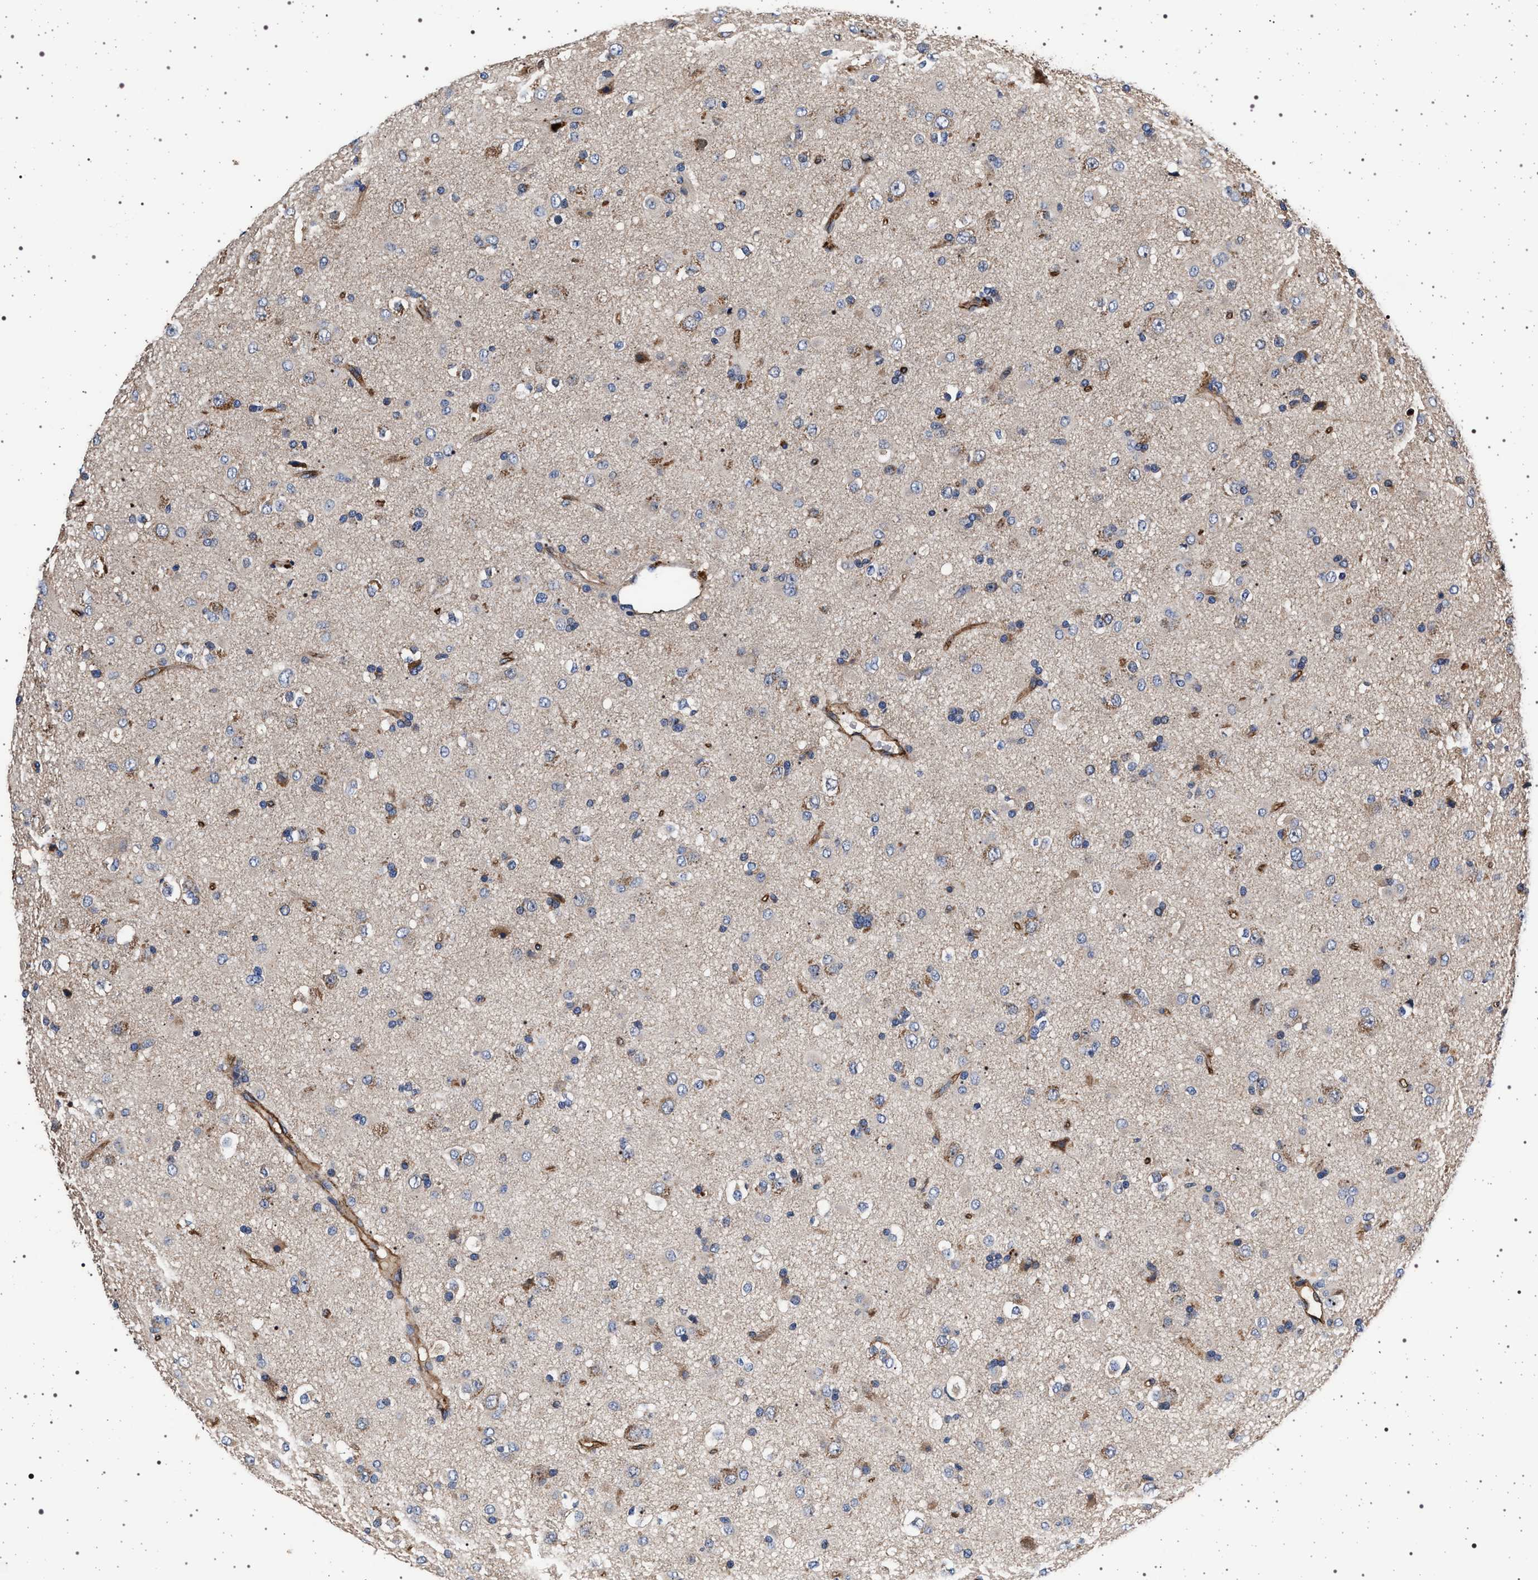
{"staining": {"intensity": "weak", "quantity": "<25%", "location": "cytoplasmic/membranous"}, "tissue": "glioma", "cell_type": "Tumor cells", "image_type": "cancer", "snomed": [{"axis": "morphology", "description": "Glioma, malignant, Low grade"}, {"axis": "topography", "description": "Brain"}], "caption": "An immunohistochemistry photomicrograph of glioma is shown. There is no staining in tumor cells of glioma. Nuclei are stained in blue.", "gene": "MAP3K2", "patient": {"sex": "male", "age": 65}}